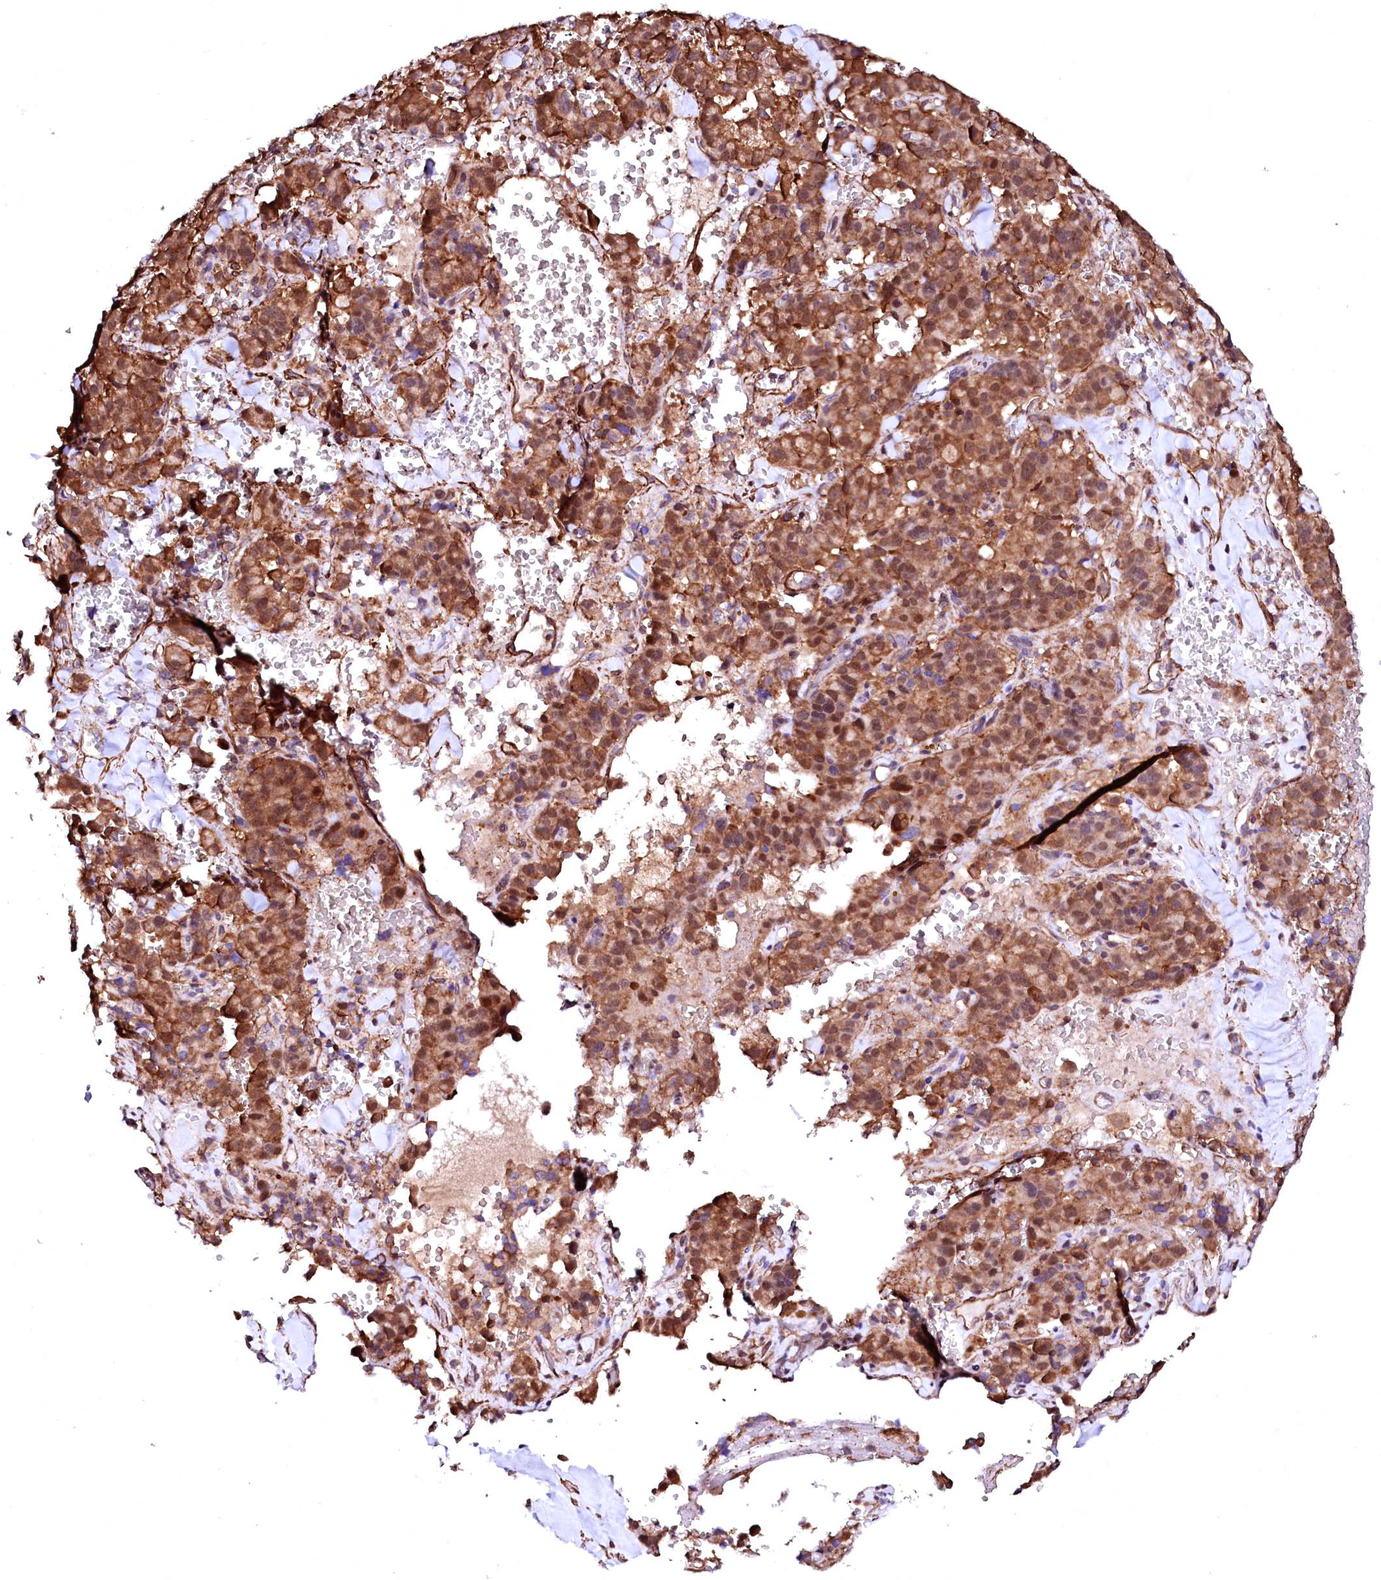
{"staining": {"intensity": "moderate", "quantity": ">75%", "location": "cytoplasmic/membranous,nuclear"}, "tissue": "pancreatic cancer", "cell_type": "Tumor cells", "image_type": "cancer", "snomed": [{"axis": "morphology", "description": "Adenocarcinoma, NOS"}, {"axis": "topography", "description": "Pancreas"}], "caption": "About >75% of tumor cells in human pancreatic adenocarcinoma exhibit moderate cytoplasmic/membranous and nuclear protein staining as visualized by brown immunohistochemical staining.", "gene": "GPR176", "patient": {"sex": "male", "age": 65}}